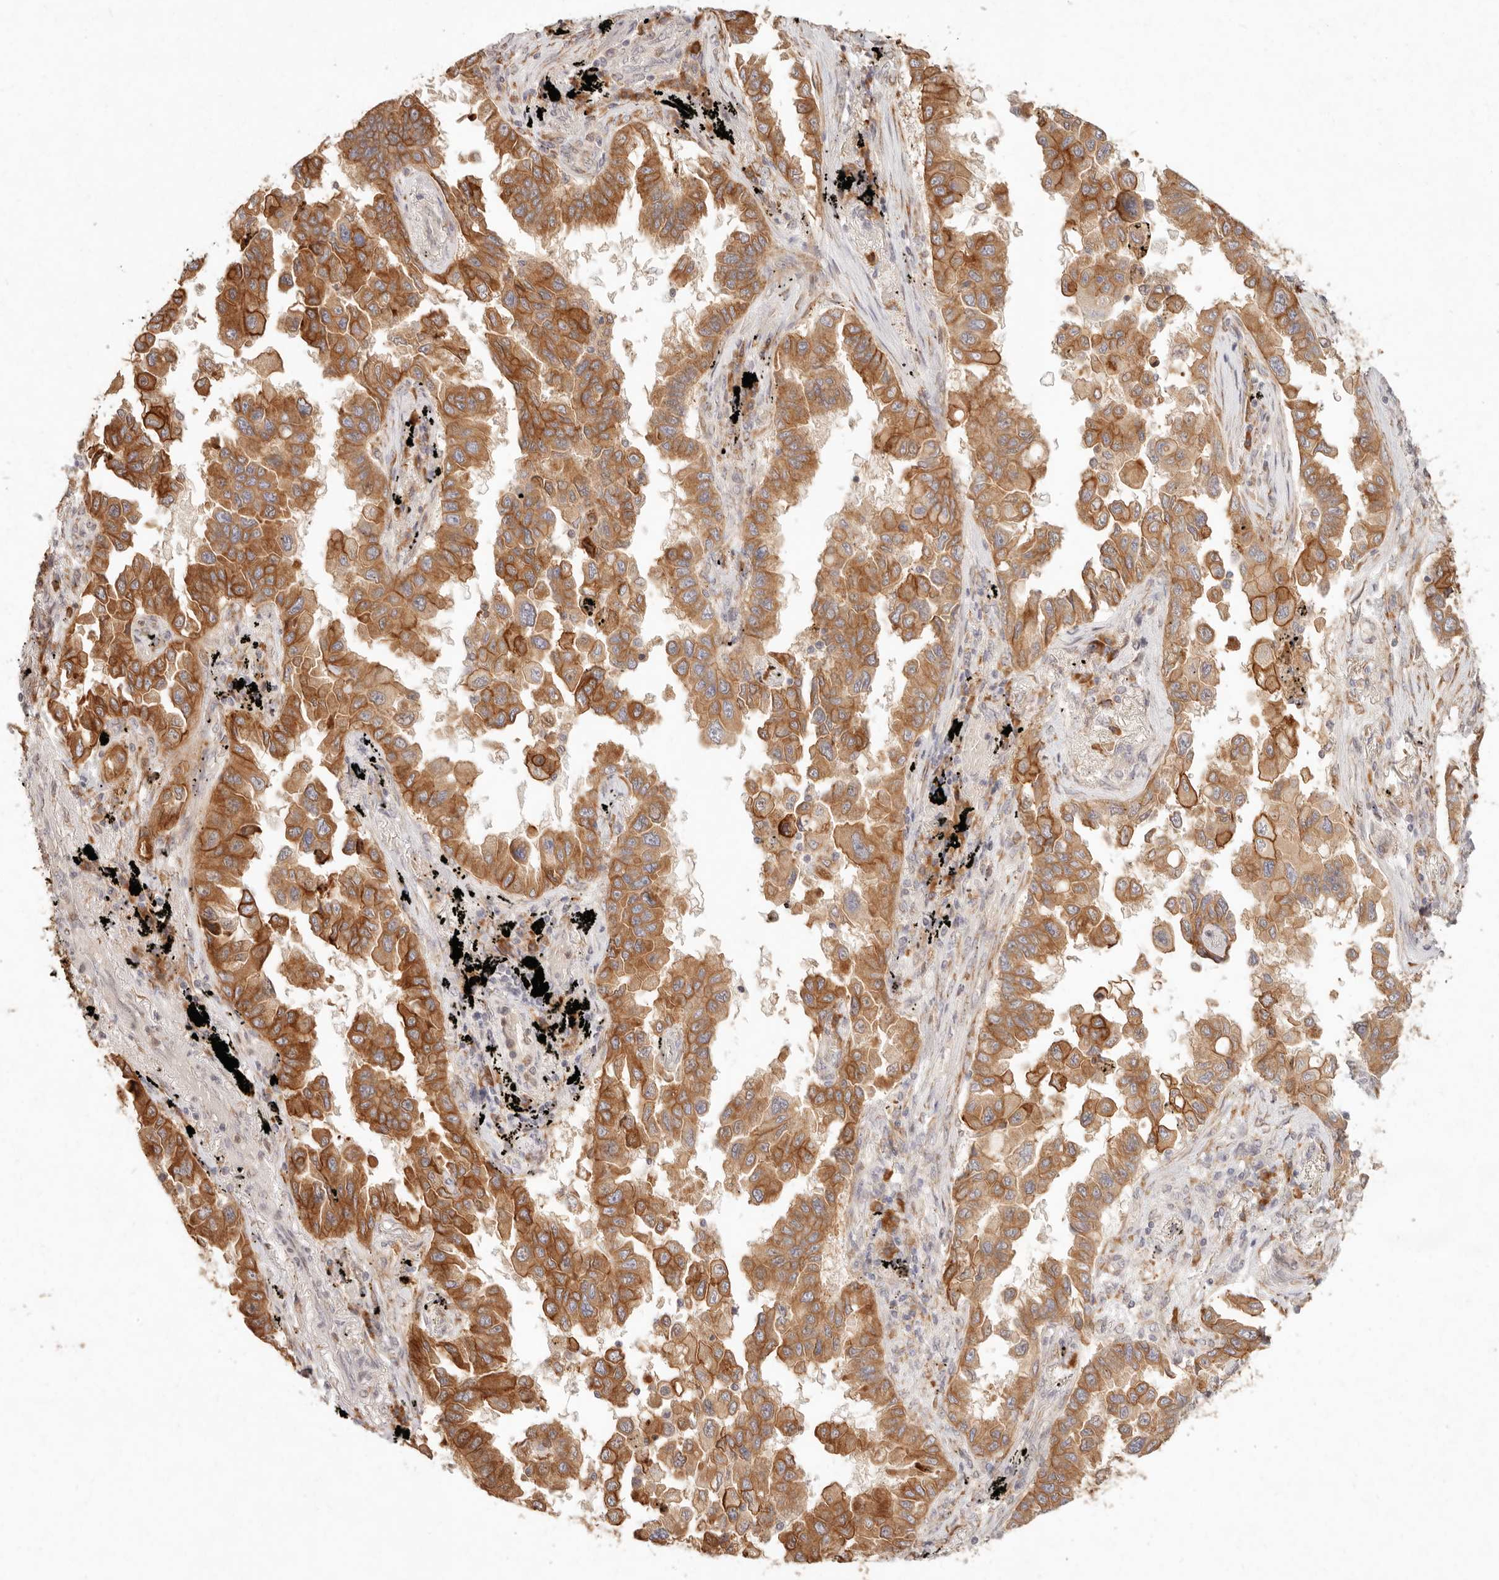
{"staining": {"intensity": "strong", "quantity": ">75%", "location": "cytoplasmic/membranous"}, "tissue": "lung cancer", "cell_type": "Tumor cells", "image_type": "cancer", "snomed": [{"axis": "morphology", "description": "Adenocarcinoma, NOS"}, {"axis": "topography", "description": "Lung"}], "caption": "DAB (3,3'-diaminobenzidine) immunohistochemical staining of human lung cancer displays strong cytoplasmic/membranous protein positivity in about >75% of tumor cells.", "gene": "C1orf127", "patient": {"sex": "female", "age": 67}}